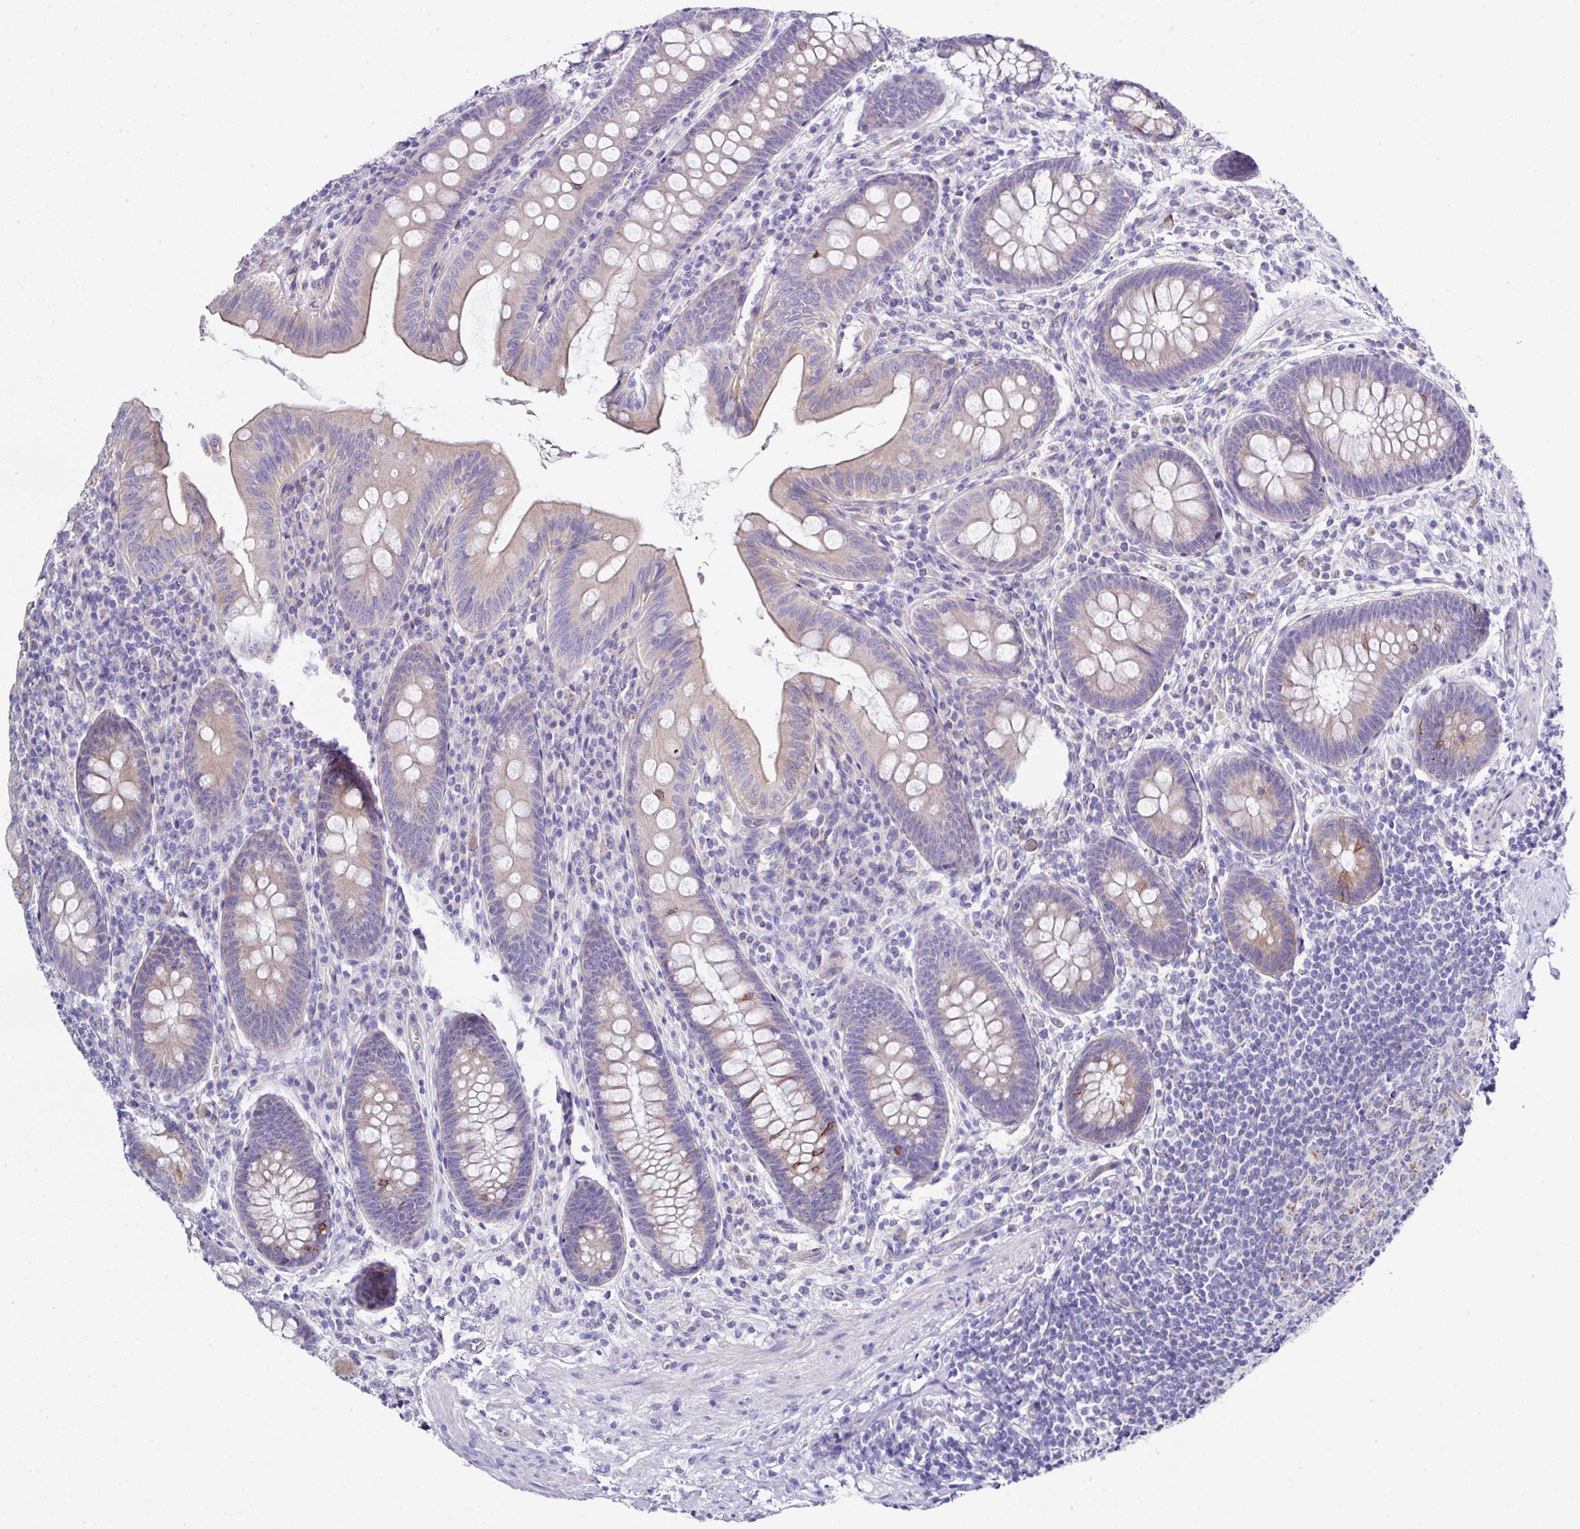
{"staining": {"intensity": "moderate", "quantity": "<25%", "location": "cytoplasmic/membranous"}, "tissue": "appendix", "cell_type": "Glandular cells", "image_type": "normal", "snomed": [{"axis": "morphology", "description": "Normal tissue, NOS"}, {"axis": "topography", "description": "Appendix"}], "caption": "Immunohistochemical staining of normal human appendix shows <25% levels of moderate cytoplasmic/membranous protein staining in about <25% of glandular cells. (Stains: DAB in brown, nuclei in blue, Microscopy: brightfield microscopy at high magnification).", "gene": "CLDN1", "patient": {"sex": "male", "age": 71}}